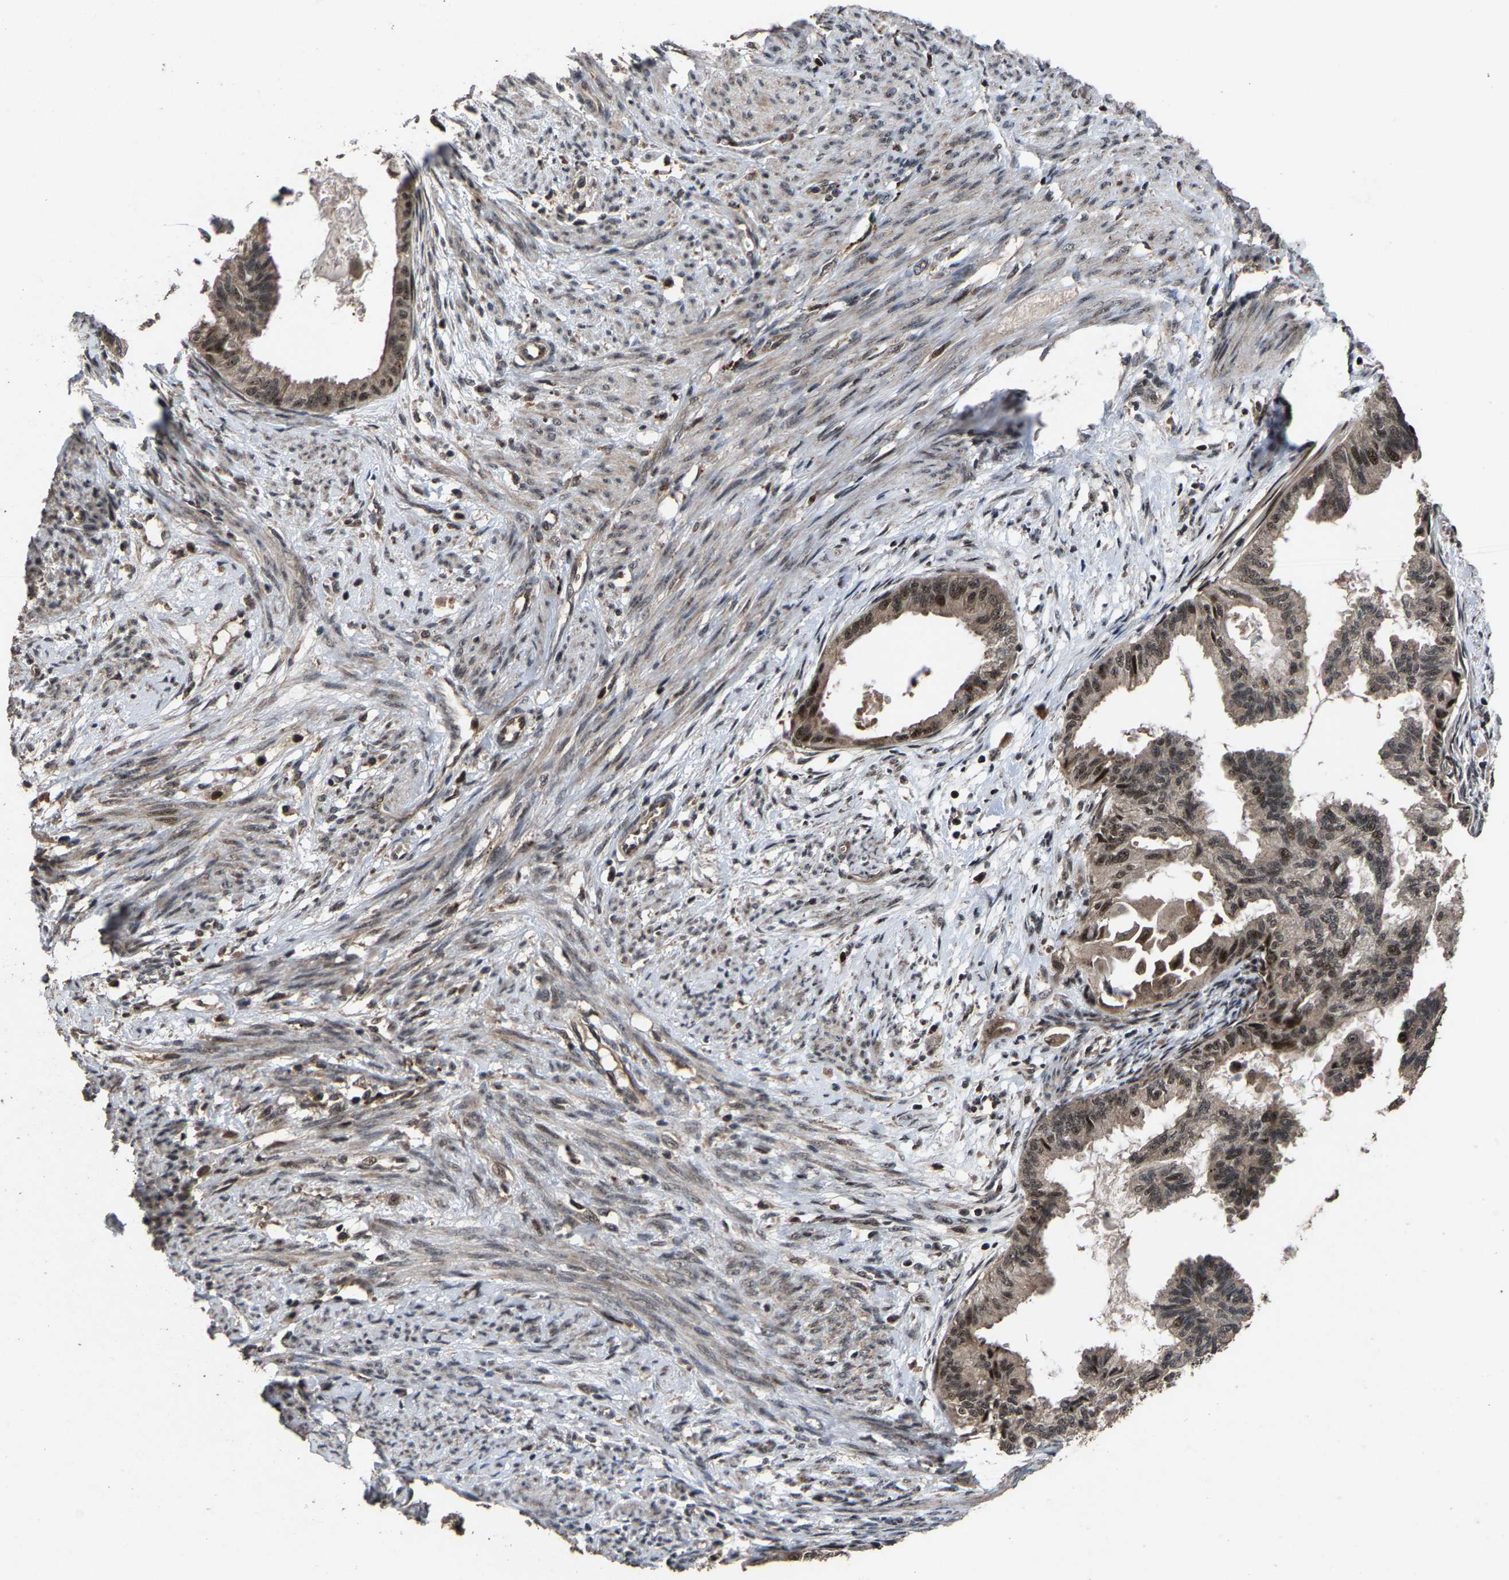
{"staining": {"intensity": "moderate", "quantity": ">75%", "location": "nuclear"}, "tissue": "cervical cancer", "cell_type": "Tumor cells", "image_type": "cancer", "snomed": [{"axis": "morphology", "description": "Normal tissue, NOS"}, {"axis": "morphology", "description": "Adenocarcinoma, NOS"}, {"axis": "topography", "description": "Cervix"}, {"axis": "topography", "description": "Endometrium"}], "caption": "The histopathology image exhibits staining of cervical cancer (adenocarcinoma), revealing moderate nuclear protein positivity (brown color) within tumor cells.", "gene": "HAUS6", "patient": {"sex": "female", "age": 86}}